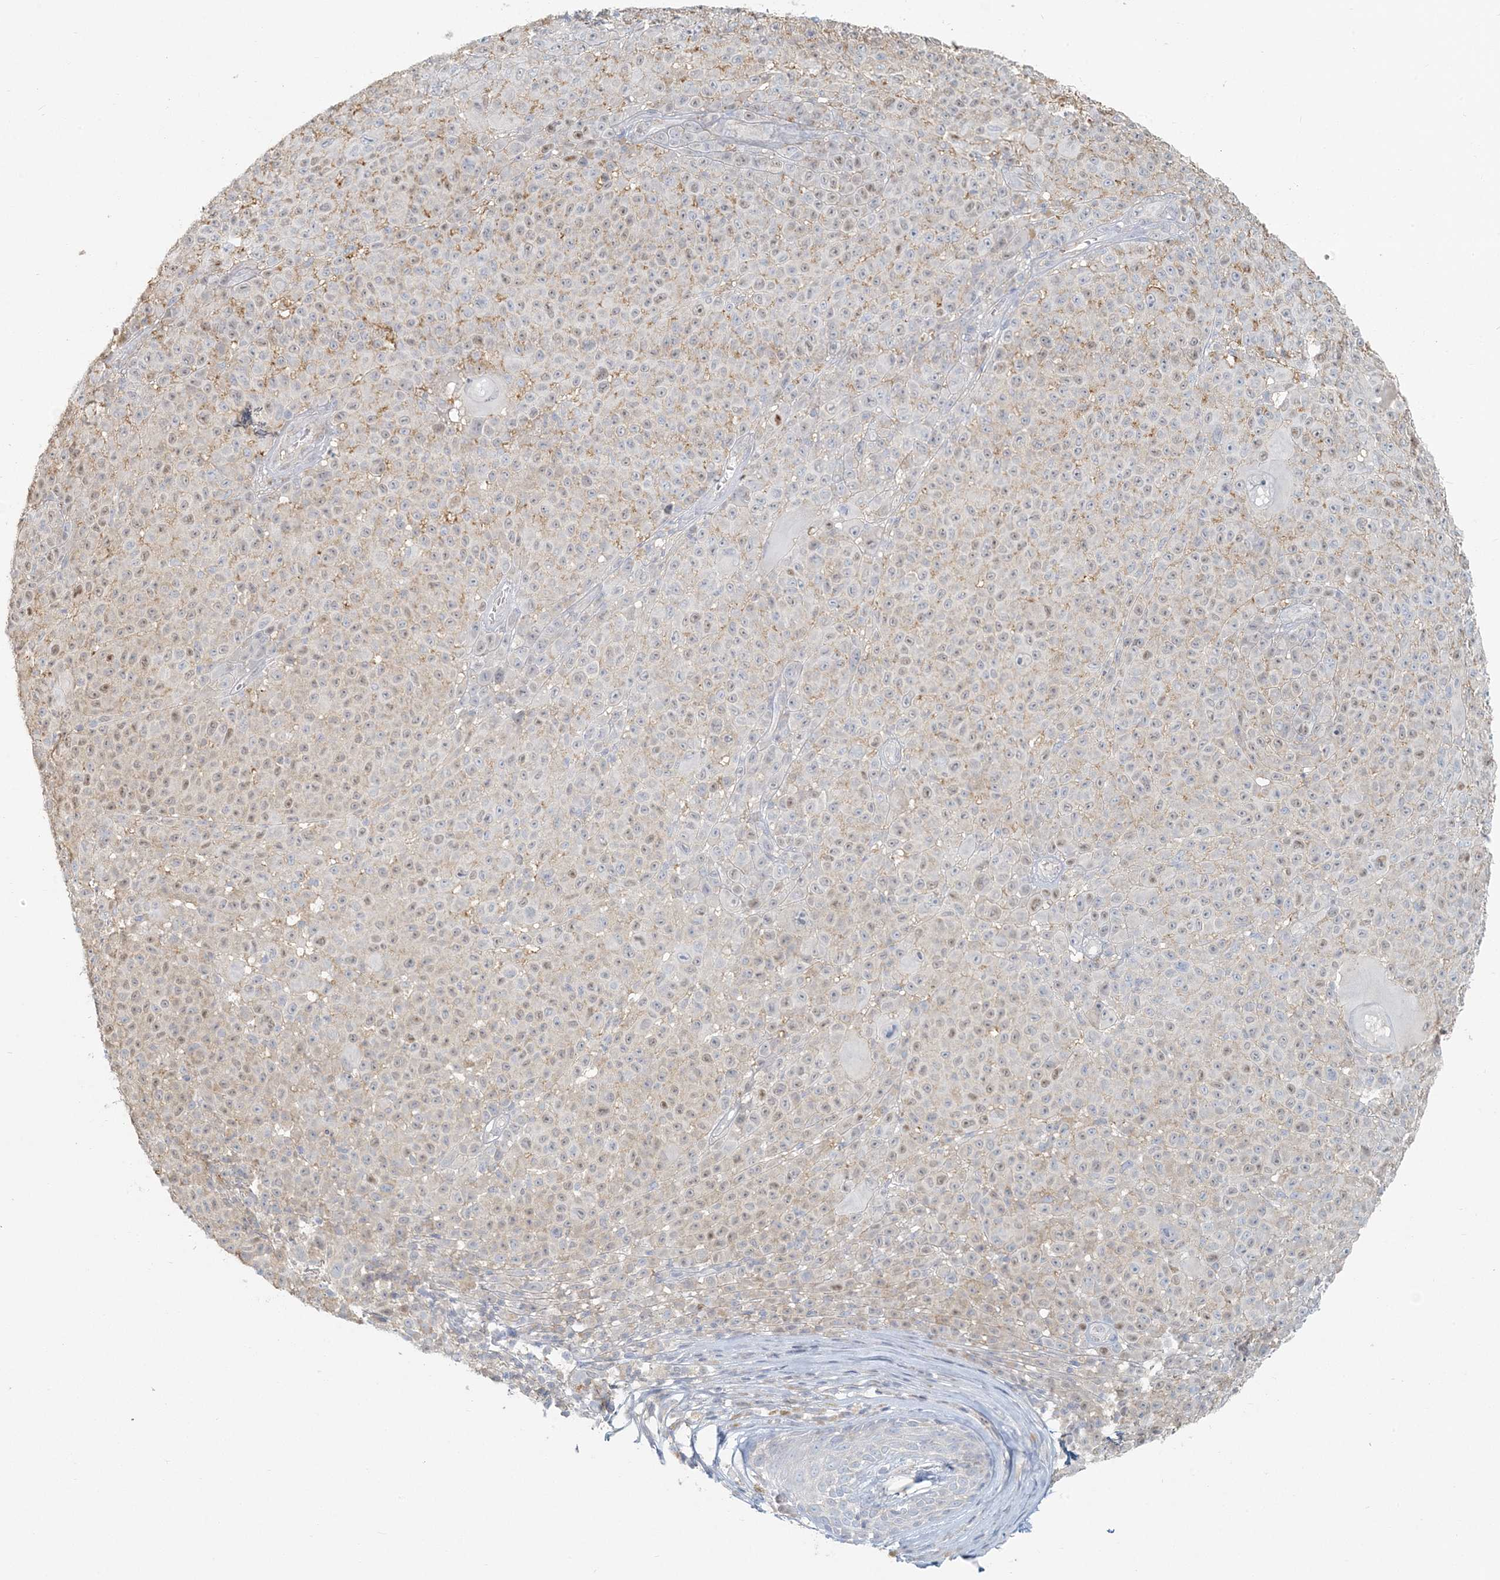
{"staining": {"intensity": "weak", "quantity": "25%-75%", "location": "nuclear"}, "tissue": "melanoma", "cell_type": "Tumor cells", "image_type": "cancer", "snomed": [{"axis": "morphology", "description": "Malignant melanoma, NOS"}, {"axis": "topography", "description": "Skin"}], "caption": "Tumor cells reveal low levels of weak nuclear staining in about 25%-75% of cells in human malignant melanoma.", "gene": "HACL1", "patient": {"sex": "female", "age": 94}}